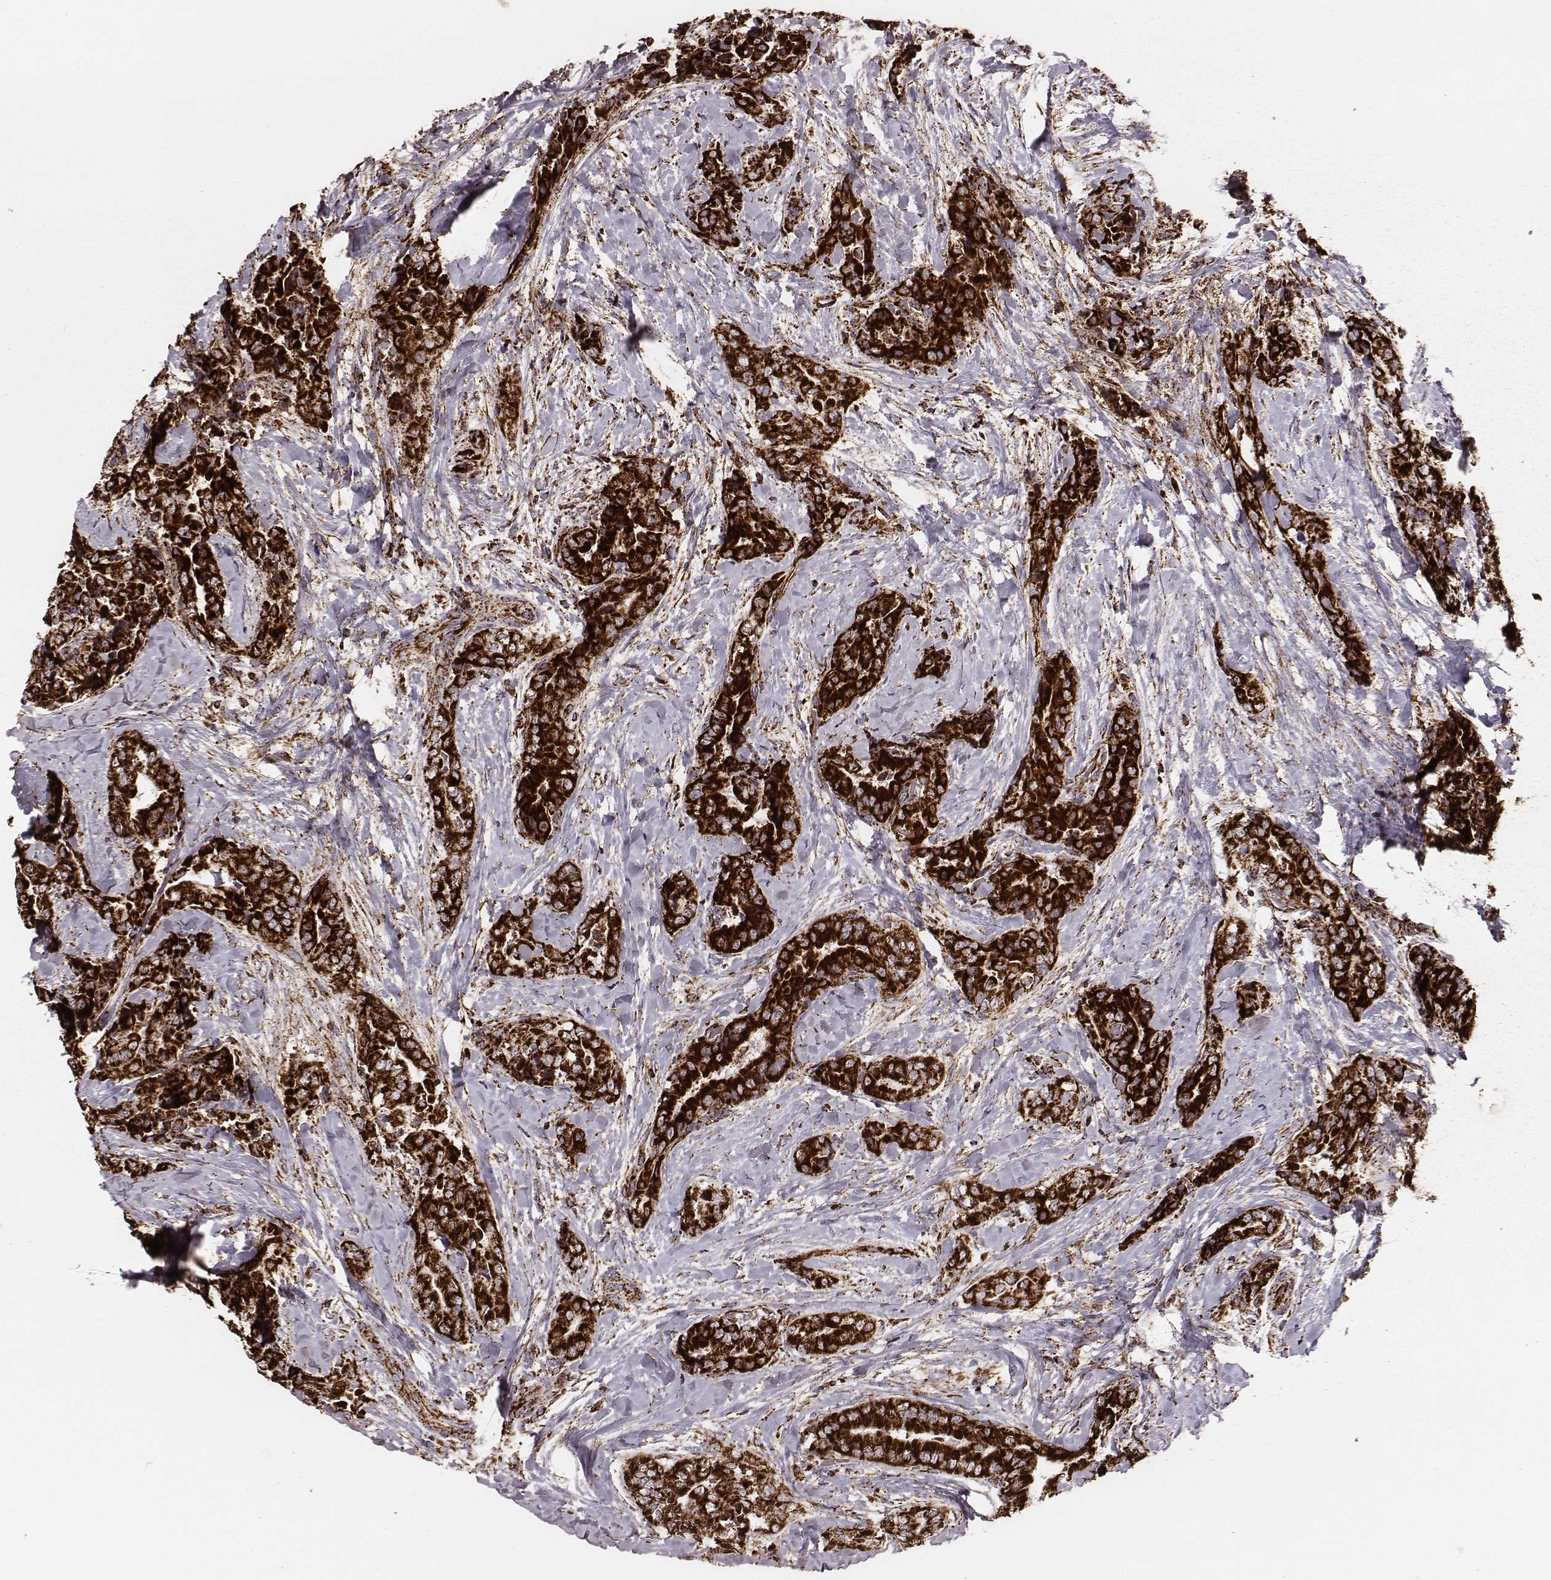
{"staining": {"intensity": "strong", "quantity": ">75%", "location": "cytoplasmic/membranous"}, "tissue": "thyroid cancer", "cell_type": "Tumor cells", "image_type": "cancer", "snomed": [{"axis": "morphology", "description": "Papillary adenocarcinoma, NOS"}, {"axis": "topography", "description": "Thyroid gland"}], "caption": "Thyroid cancer stained with a brown dye shows strong cytoplasmic/membranous positive expression in about >75% of tumor cells.", "gene": "TUFM", "patient": {"sex": "male", "age": 61}}